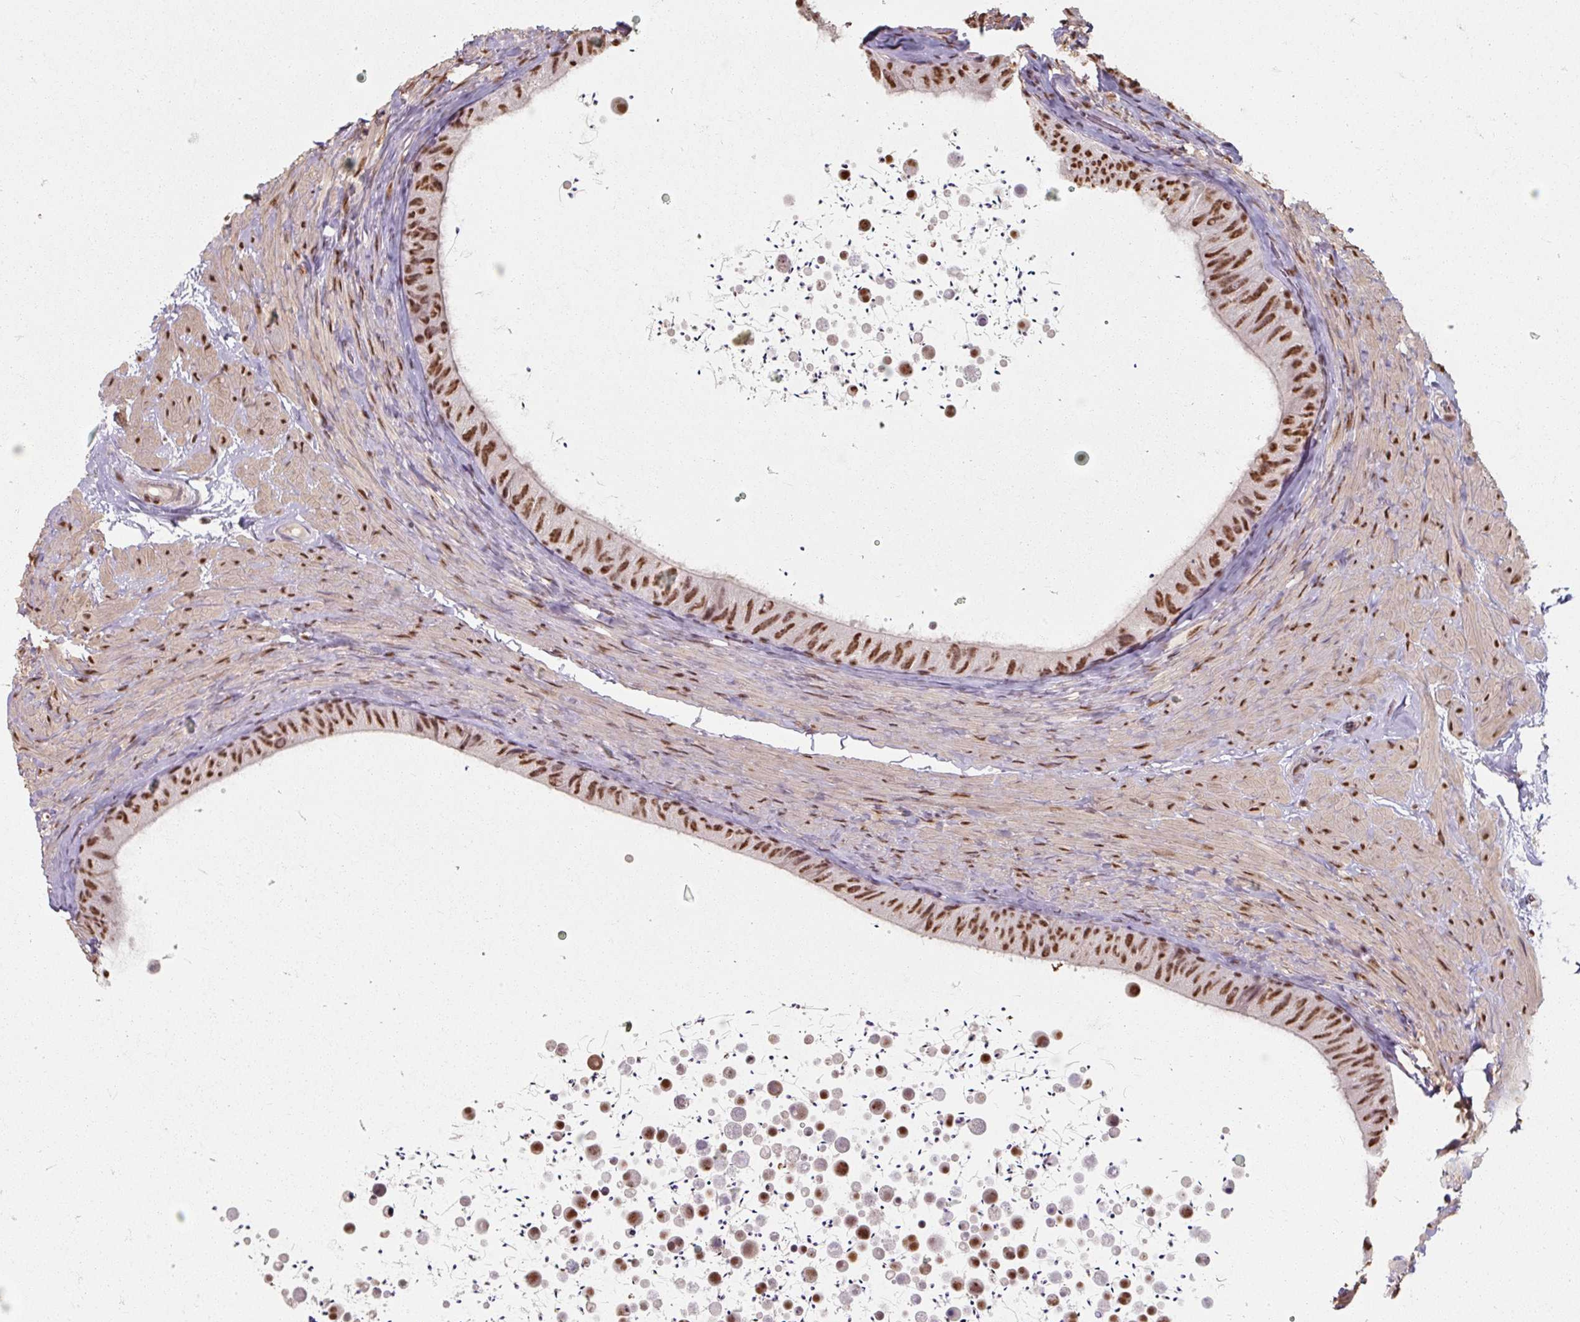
{"staining": {"intensity": "moderate", "quantity": ">75%", "location": "nuclear"}, "tissue": "epididymis", "cell_type": "Glandular cells", "image_type": "normal", "snomed": [{"axis": "morphology", "description": "Normal tissue, NOS"}, {"axis": "topography", "description": "Epididymis, spermatic cord, NOS"}, {"axis": "topography", "description": "Epididymis"}], "caption": "Protein staining demonstrates moderate nuclear staining in about >75% of glandular cells in unremarkable epididymis.", "gene": "ENSG00000291316", "patient": {"sex": "male", "age": 31}}